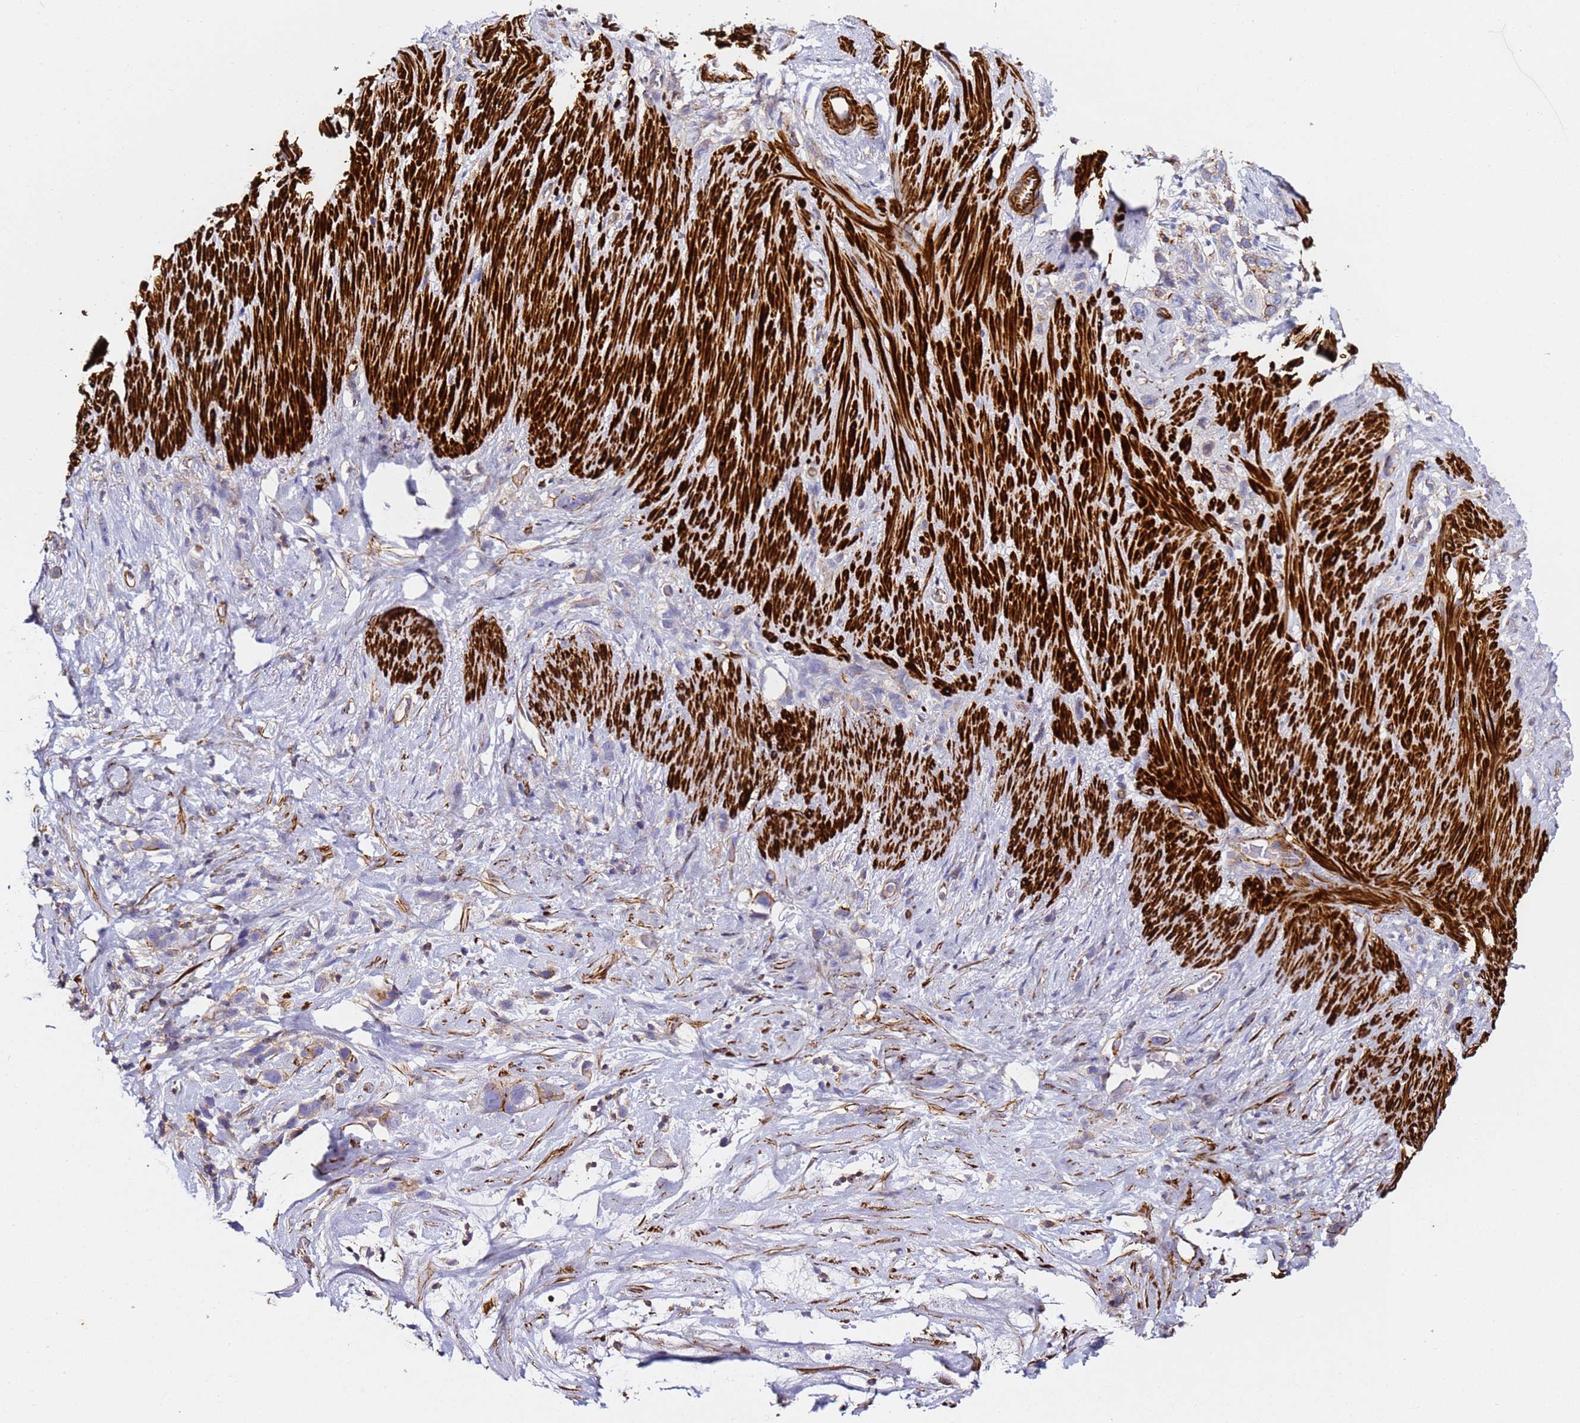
{"staining": {"intensity": "moderate", "quantity": "<25%", "location": "cytoplasmic/membranous"}, "tissue": "stomach cancer", "cell_type": "Tumor cells", "image_type": "cancer", "snomed": [{"axis": "morphology", "description": "Adenocarcinoma, NOS"}, {"axis": "topography", "description": "Stomach"}], "caption": "Human stomach adenocarcinoma stained for a protein (brown) displays moderate cytoplasmic/membranous positive expression in approximately <25% of tumor cells.", "gene": "ZNF671", "patient": {"sex": "female", "age": 65}}